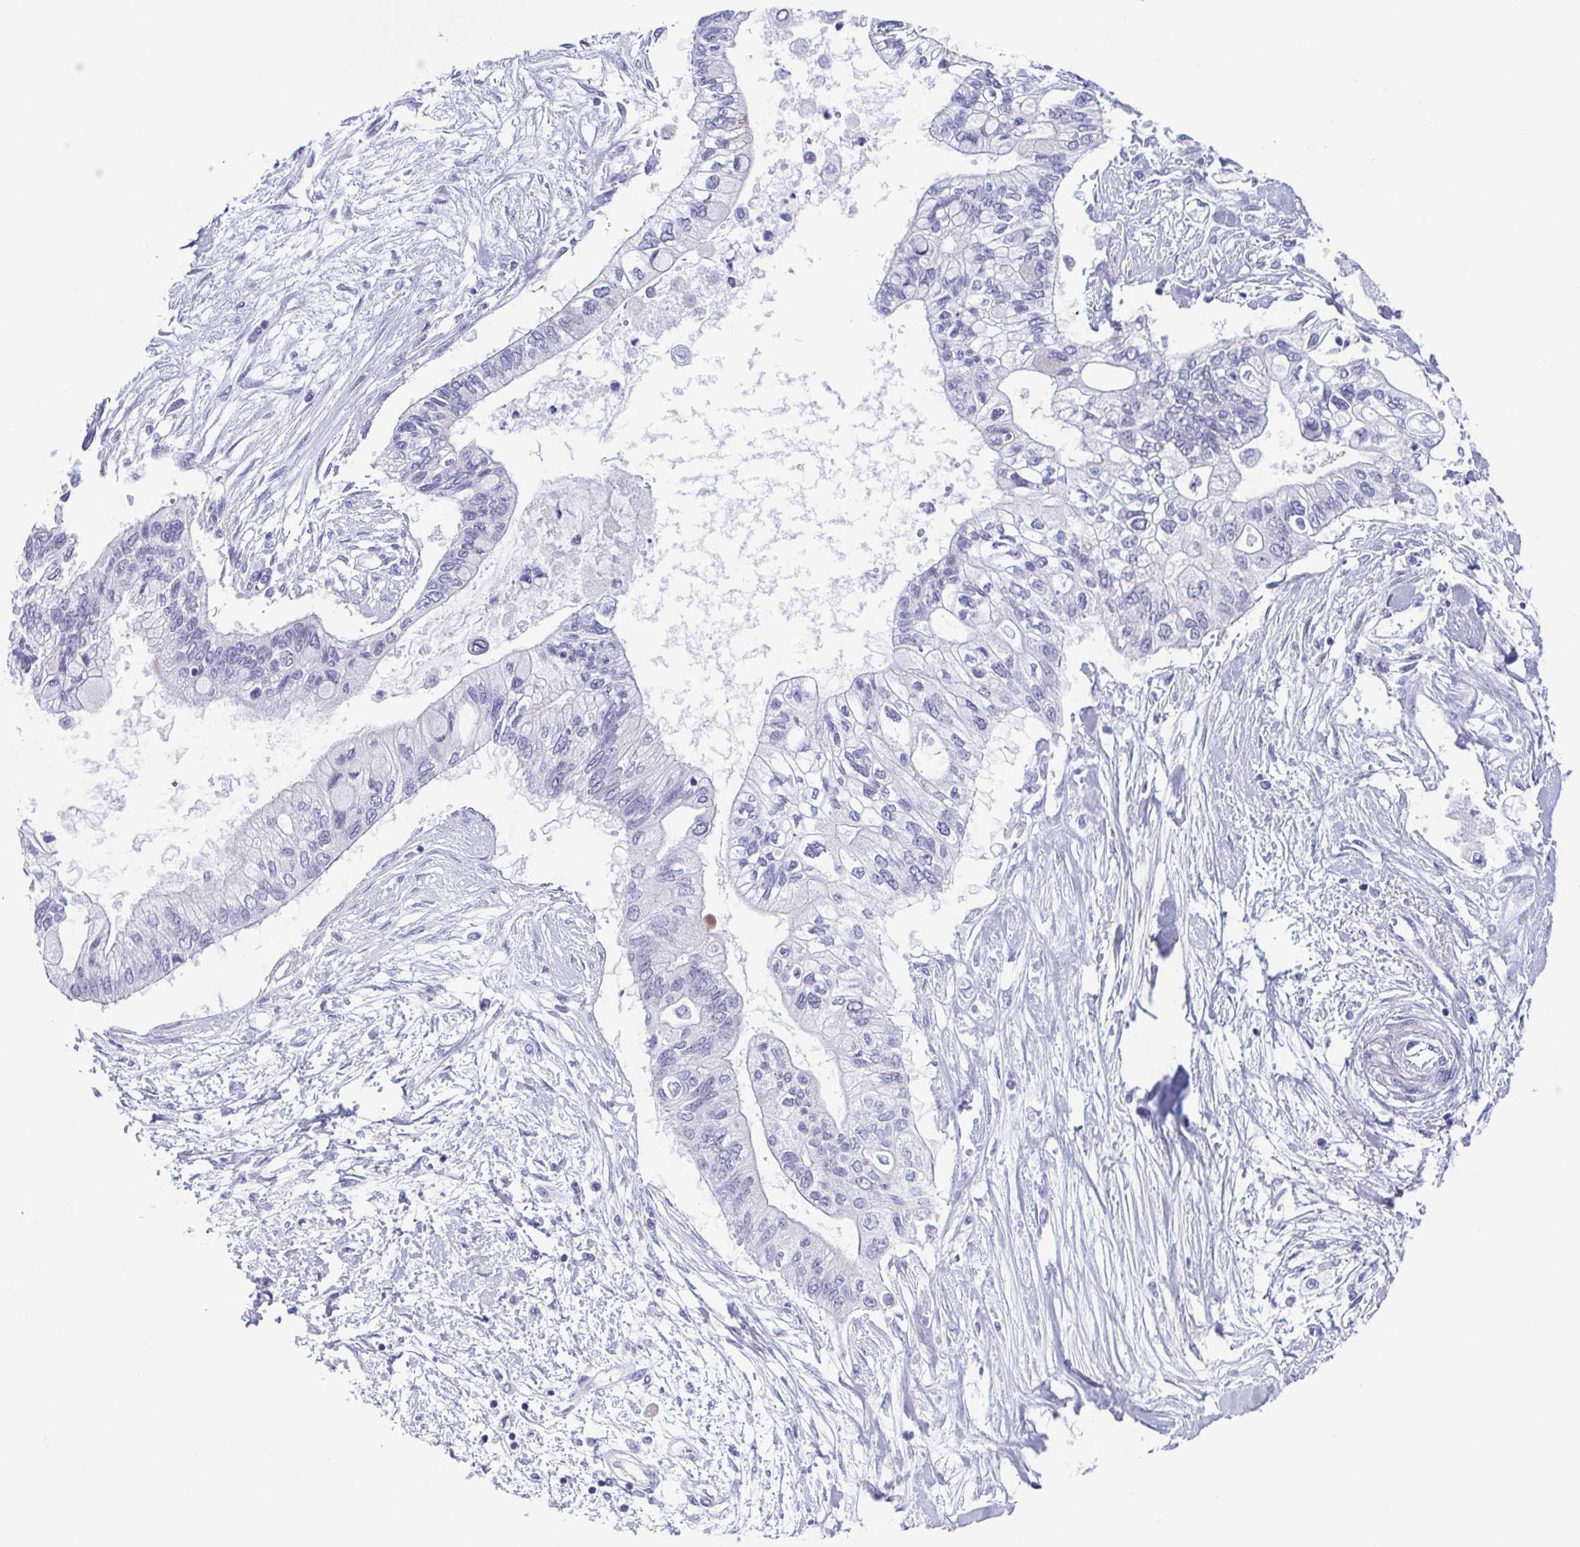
{"staining": {"intensity": "negative", "quantity": "none", "location": "none"}, "tissue": "pancreatic cancer", "cell_type": "Tumor cells", "image_type": "cancer", "snomed": [{"axis": "morphology", "description": "Adenocarcinoma, NOS"}, {"axis": "topography", "description": "Pancreas"}], "caption": "Micrograph shows no protein staining in tumor cells of pancreatic adenocarcinoma tissue.", "gene": "ZFP64", "patient": {"sex": "female", "age": 77}}